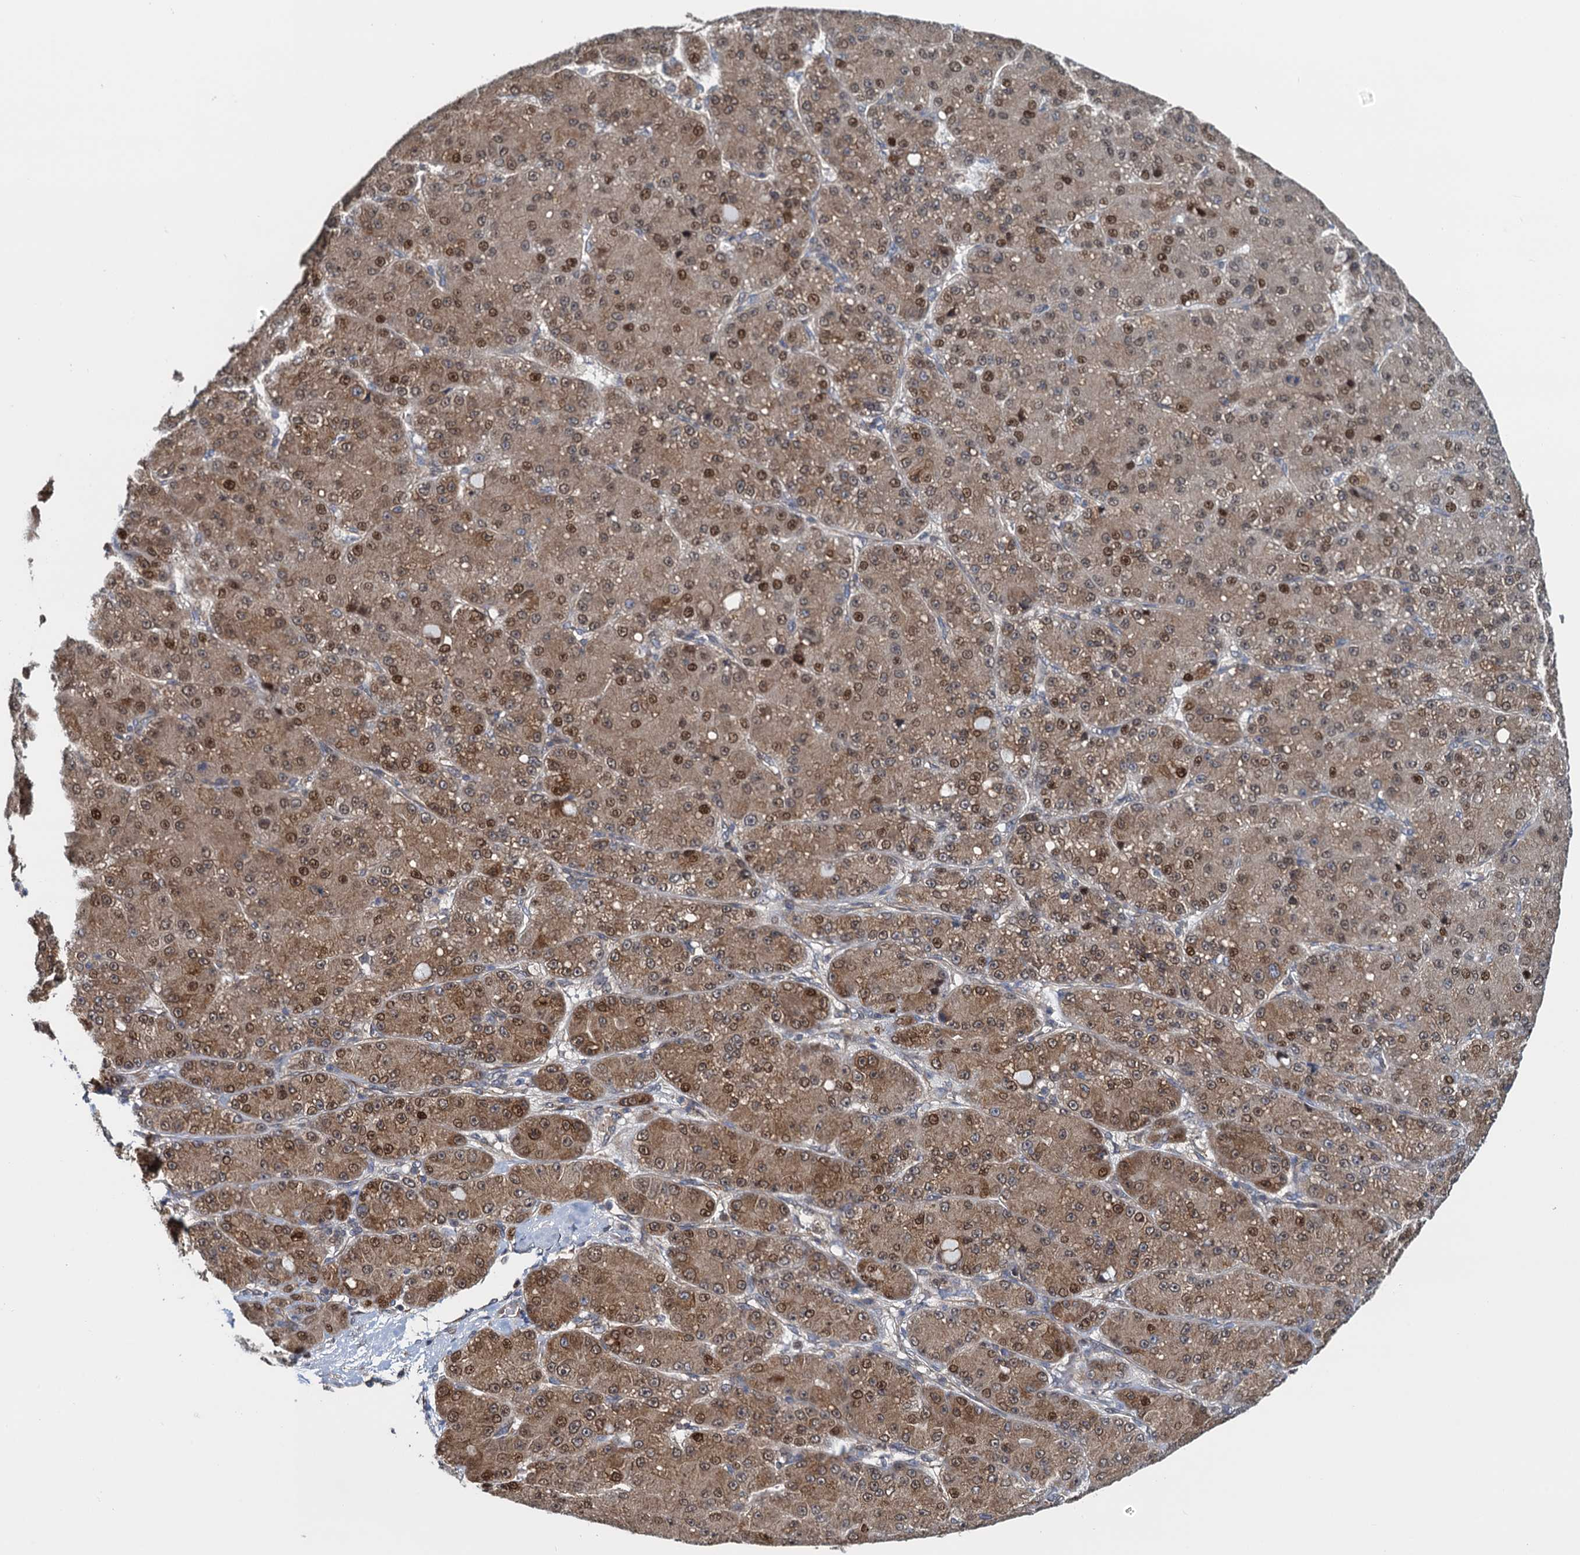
{"staining": {"intensity": "moderate", "quantity": ">75%", "location": "cytoplasmic/membranous,nuclear"}, "tissue": "liver cancer", "cell_type": "Tumor cells", "image_type": "cancer", "snomed": [{"axis": "morphology", "description": "Carcinoma, Hepatocellular, NOS"}, {"axis": "topography", "description": "Liver"}], "caption": "A brown stain labels moderate cytoplasmic/membranous and nuclear positivity of a protein in human liver cancer tumor cells.", "gene": "RNF125", "patient": {"sex": "male", "age": 67}}